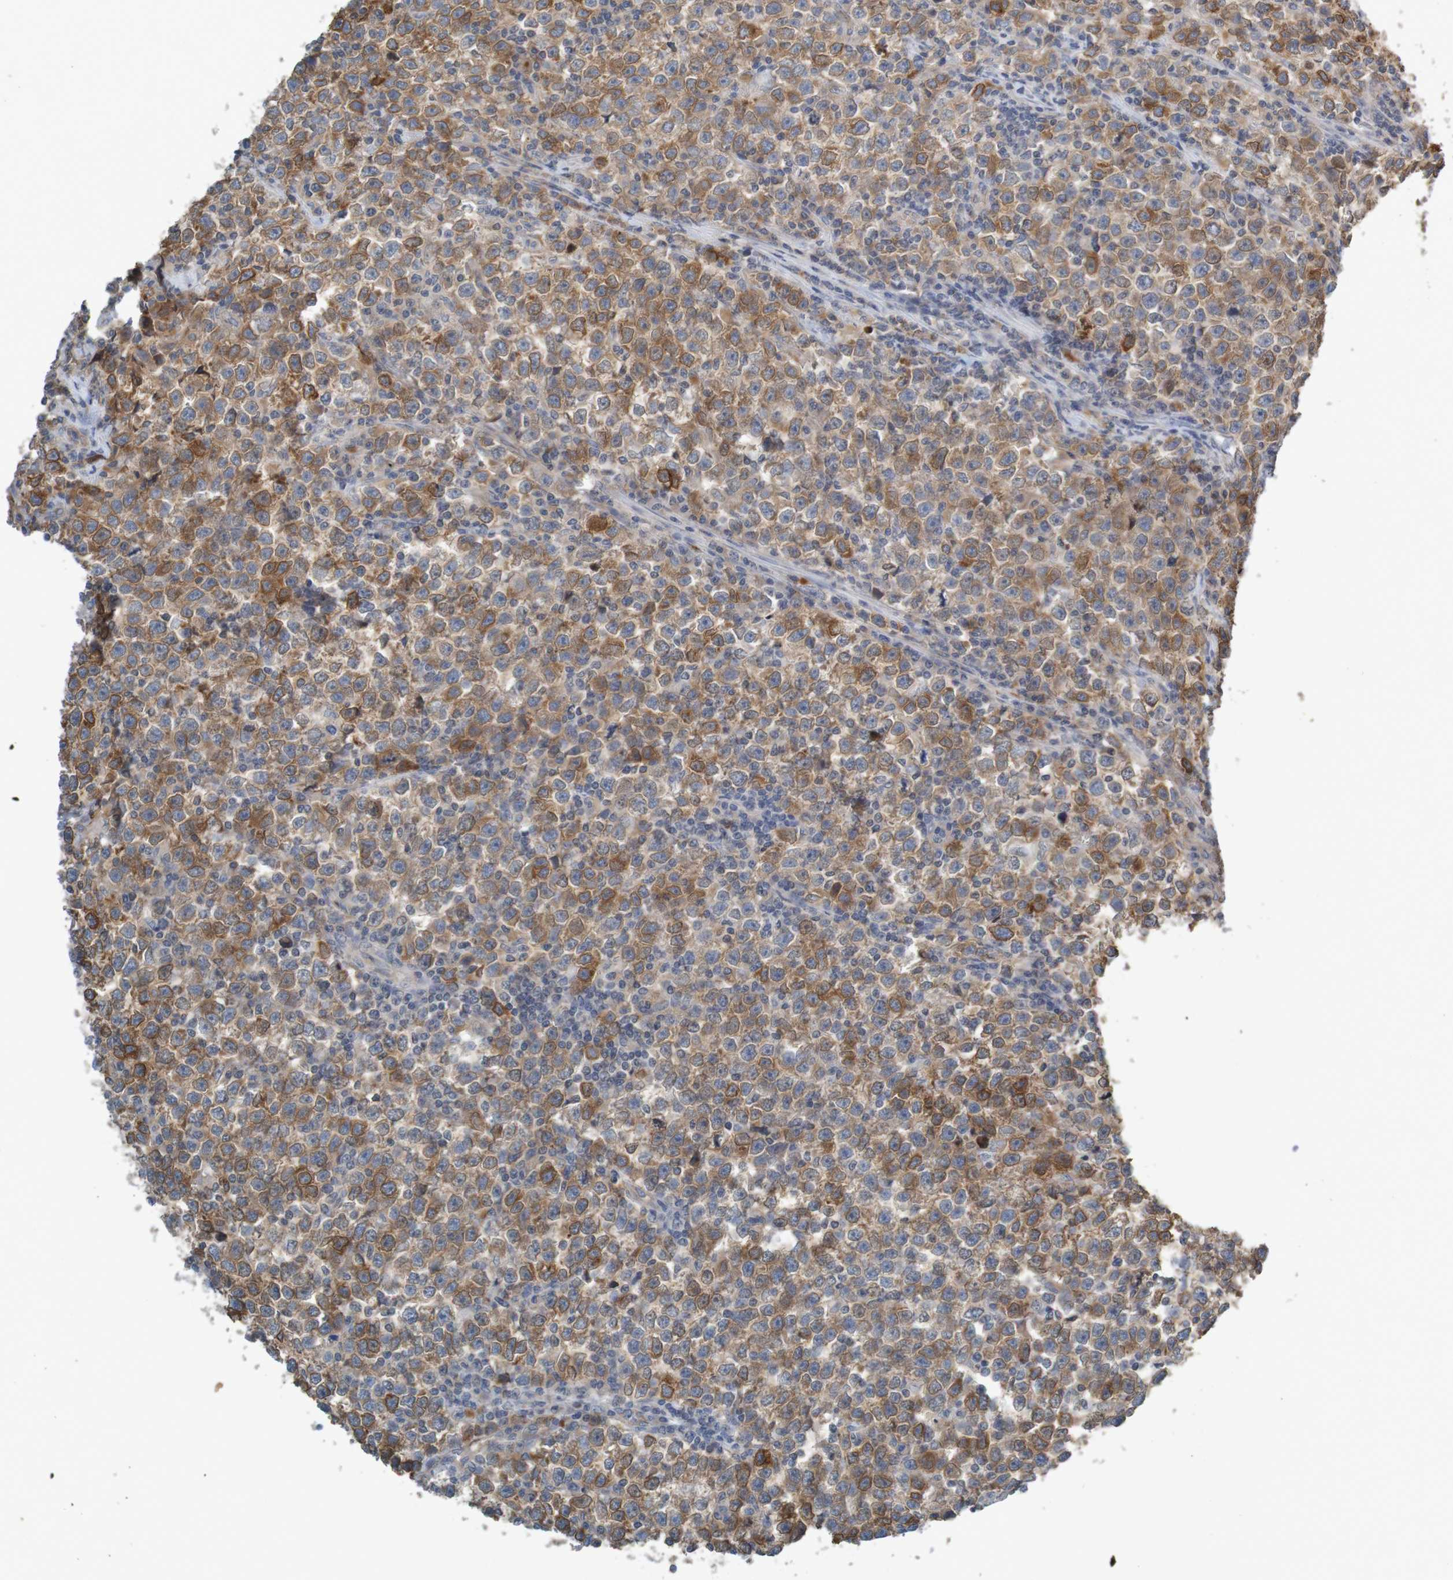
{"staining": {"intensity": "moderate", "quantity": ">75%", "location": "cytoplasmic/membranous"}, "tissue": "testis cancer", "cell_type": "Tumor cells", "image_type": "cancer", "snomed": [{"axis": "morphology", "description": "Seminoma, NOS"}, {"axis": "topography", "description": "Testis"}], "caption": "This histopathology image reveals testis seminoma stained with immunohistochemistry to label a protein in brown. The cytoplasmic/membranous of tumor cells show moderate positivity for the protein. Nuclei are counter-stained blue.", "gene": "B3GAT2", "patient": {"sex": "male", "age": 43}}